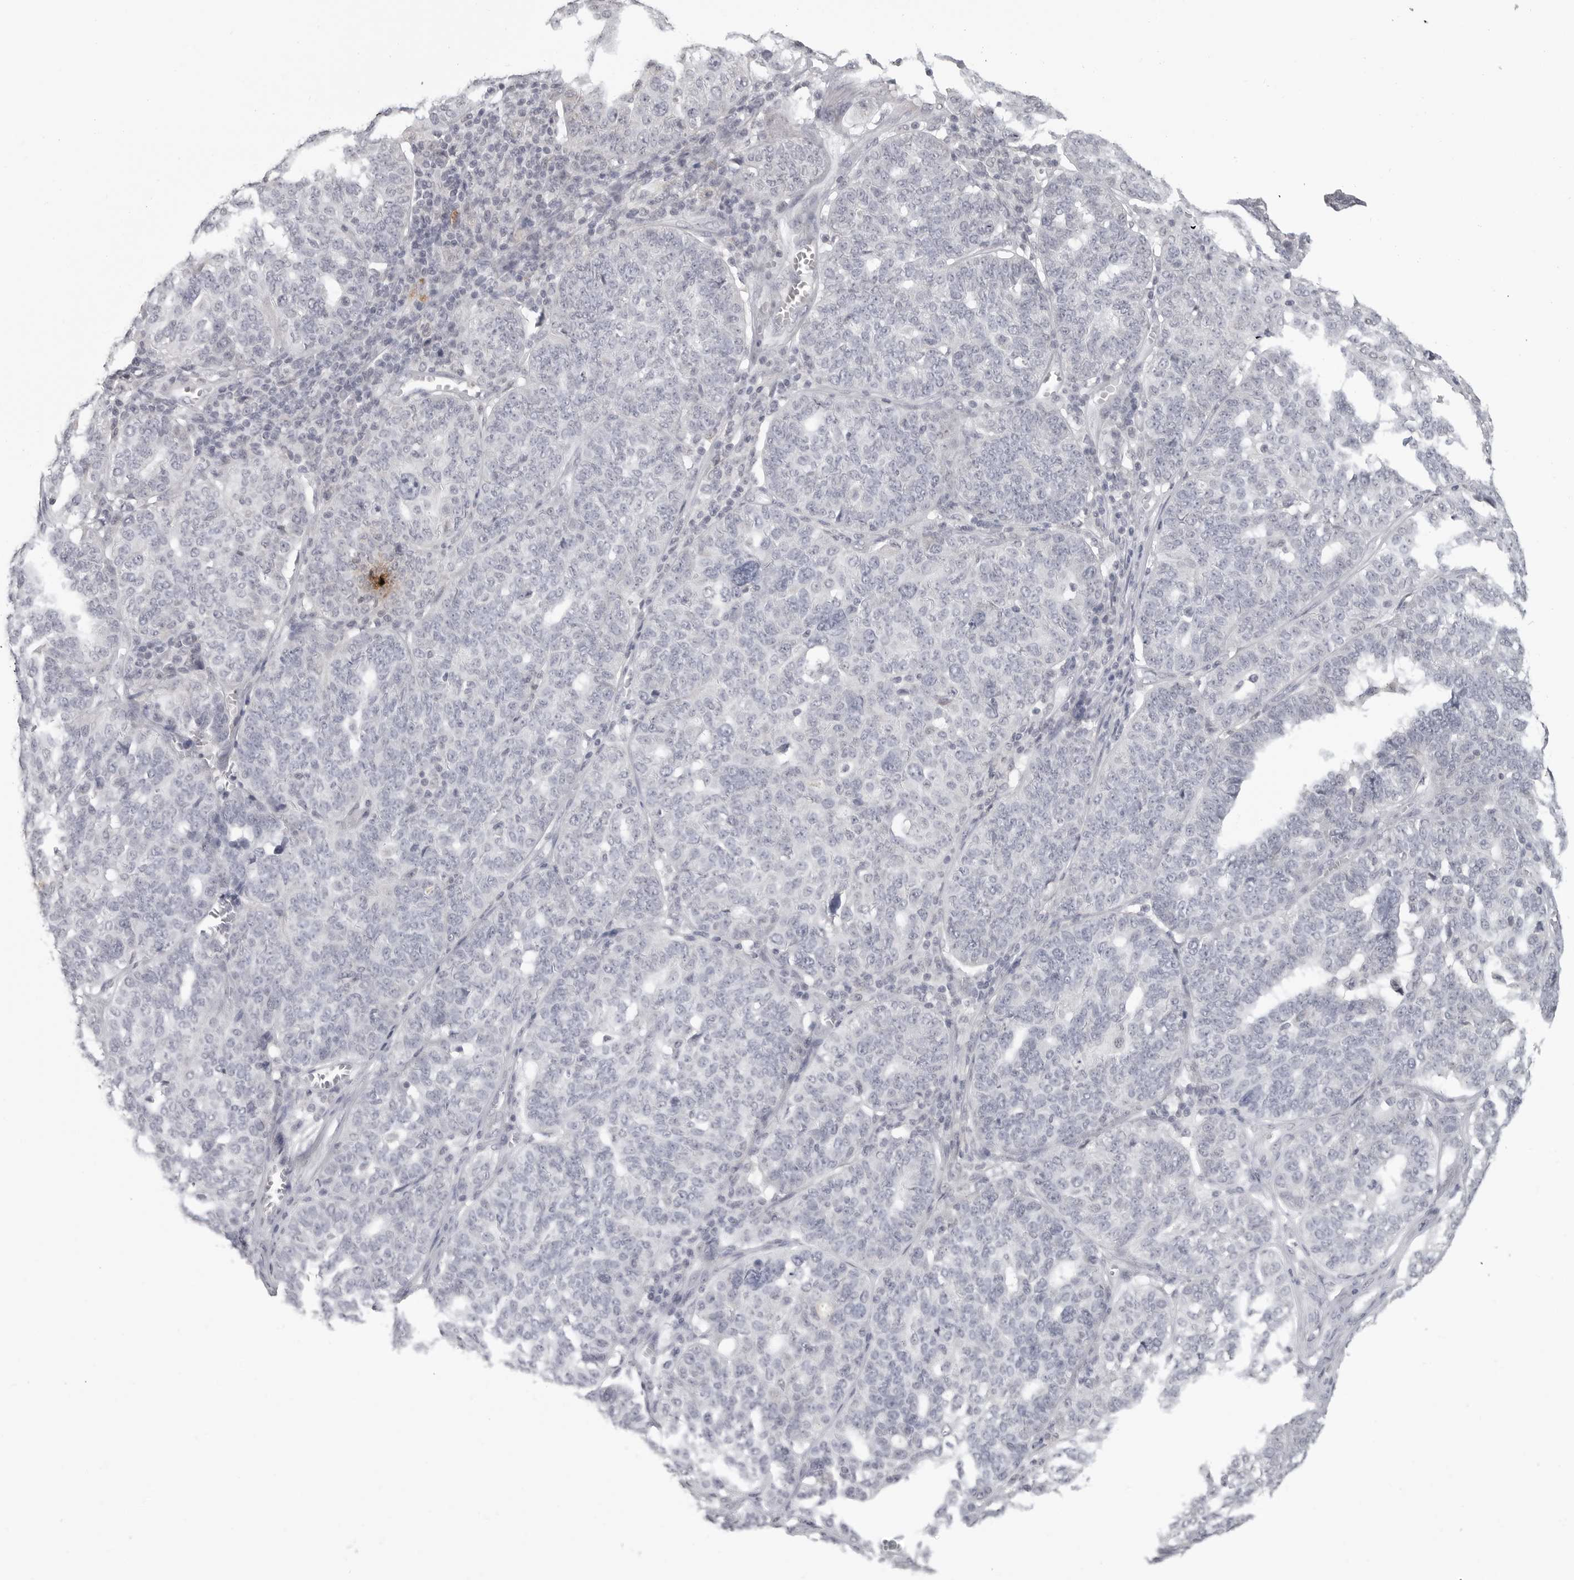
{"staining": {"intensity": "negative", "quantity": "none", "location": "none"}, "tissue": "ovarian cancer", "cell_type": "Tumor cells", "image_type": "cancer", "snomed": [{"axis": "morphology", "description": "Cystadenocarcinoma, serous, NOS"}, {"axis": "topography", "description": "Ovary"}], "caption": "Immunohistochemistry photomicrograph of human ovarian cancer stained for a protein (brown), which shows no staining in tumor cells.", "gene": "PRSS1", "patient": {"sex": "female", "age": 59}}